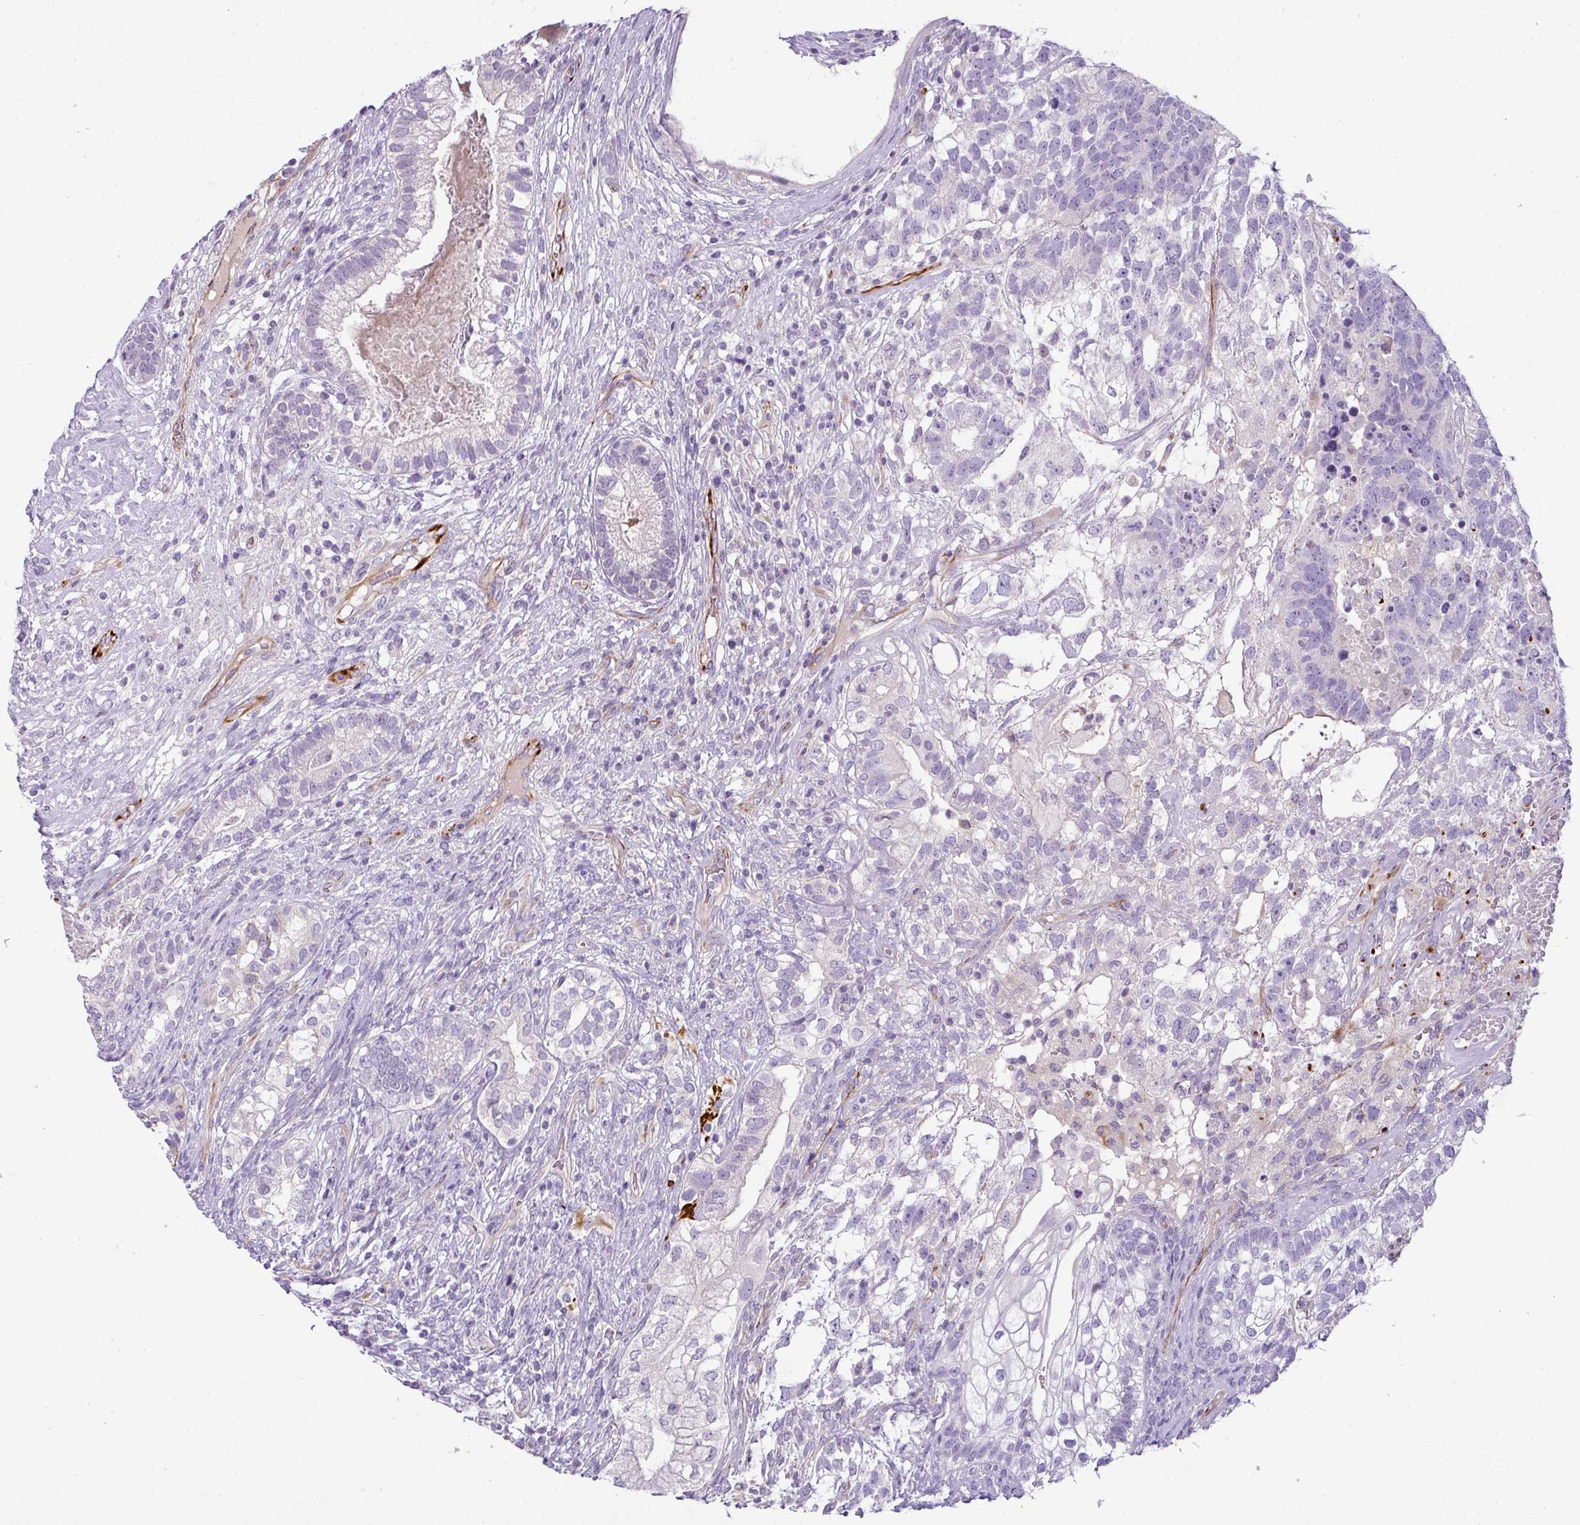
{"staining": {"intensity": "negative", "quantity": "none", "location": "none"}, "tissue": "testis cancer", "cell_type": "Tumor cells", "image_type": "cancer", "snomed": [{"axis": "morphology", "description": "Seminoma, NOS"}, {"axis": "morphology", "description": "Carcinoma, Embryonal, NOS"}, {"axis": "topography", "description": "Testis"}], "caption": "DAB immunohistochemical staining of human testis cancer displays no significant staining in tumor cells.", "gene": "ENSG00000273748", "patient": {"sex": "male", "age": 41}}